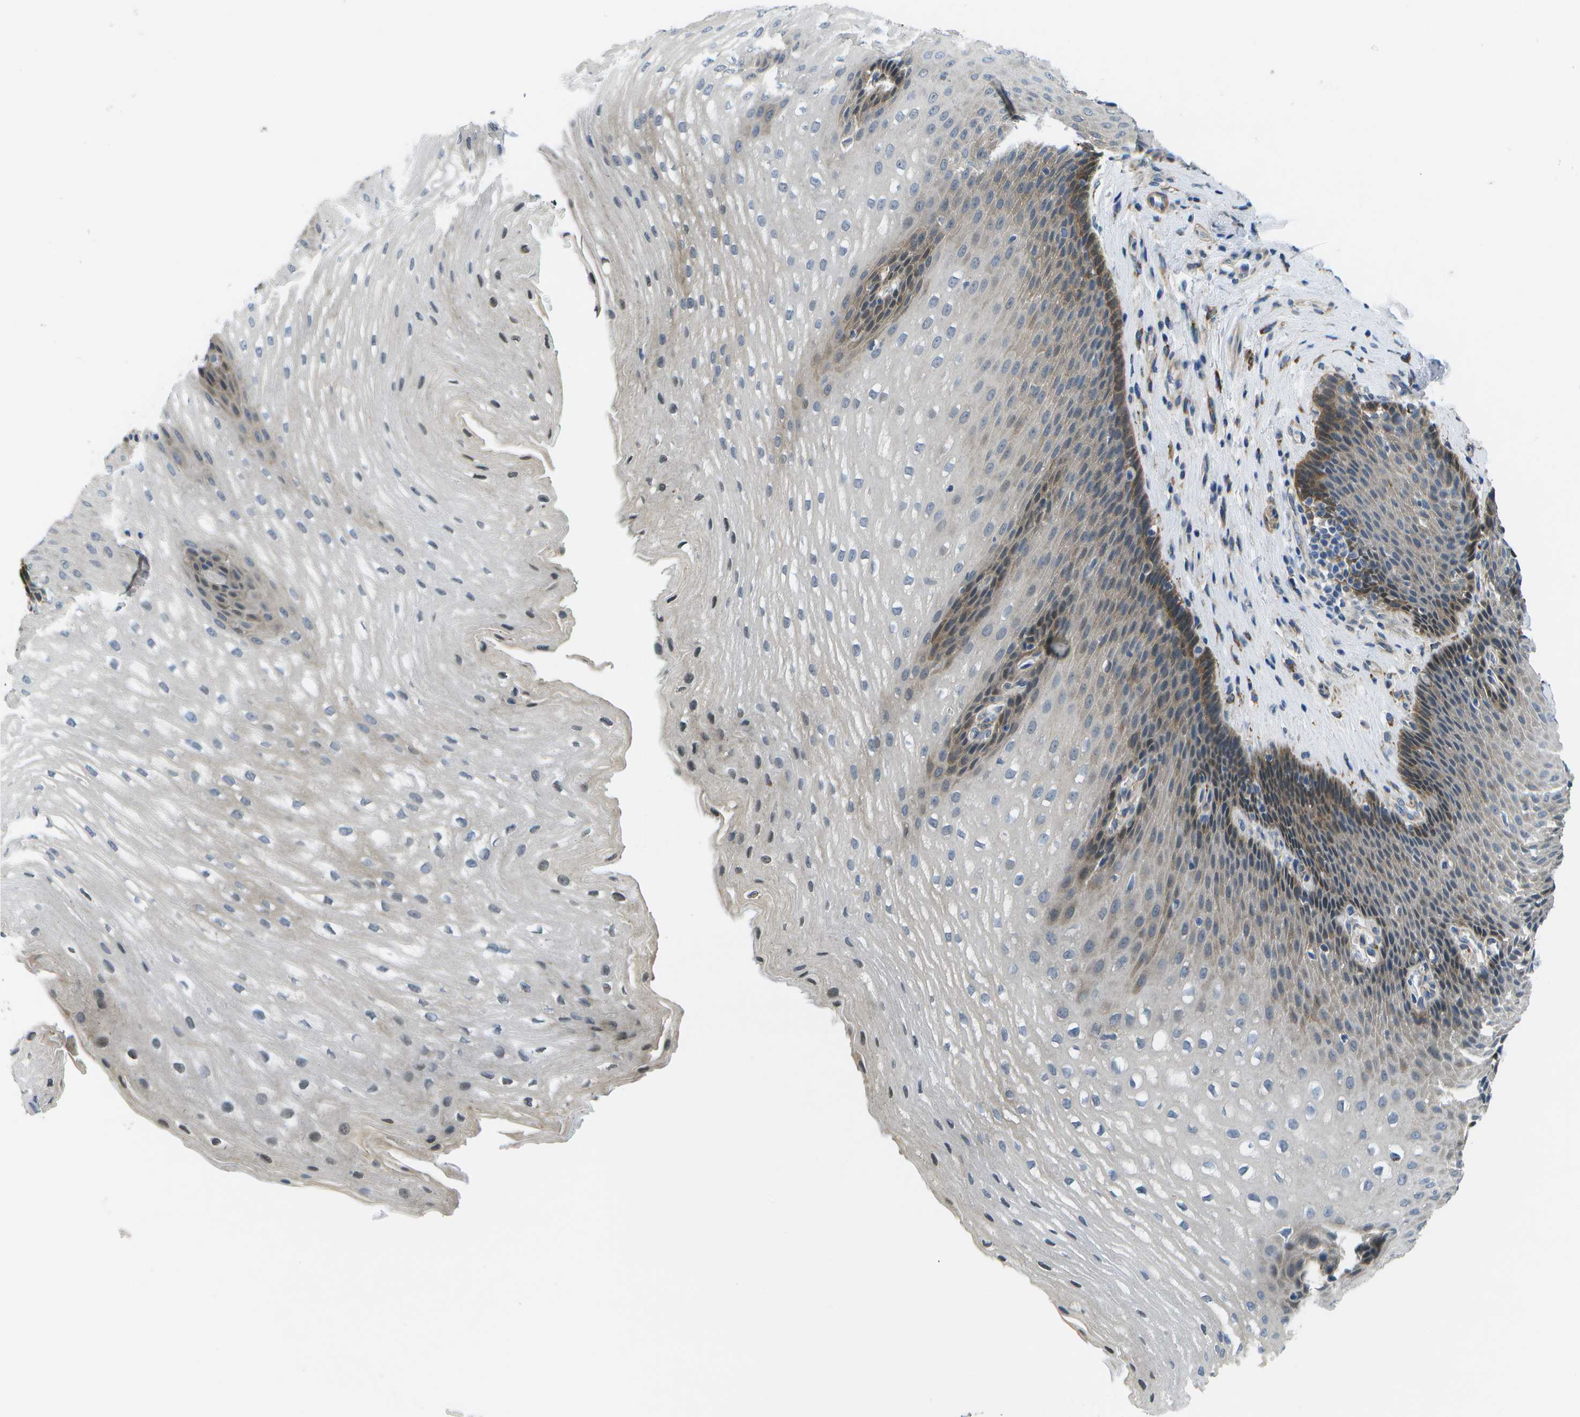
{"staining": {"intensity": "moderate", "quantity": "<25%", "location": "cytoplasmic/membranous"}, "tissue": "esophagus", "cell_type": "Squamous epithelial cells", "image_type": "normal", "snomed": [{"axis": "morphology", "description": "Normal tissue, NOS"}, {"axis": "topography", "description": "Esophagus"}], "caption": "The photomicrograph demonstrates immunohistochemical staining of unremarkable esophagus. There is moderate cytoplasmic/membranous positivity is present in approximately <25% of squamous epithelial cells.", "gene": "P3H1", "patient": {"sex": "male", "age": 48}}